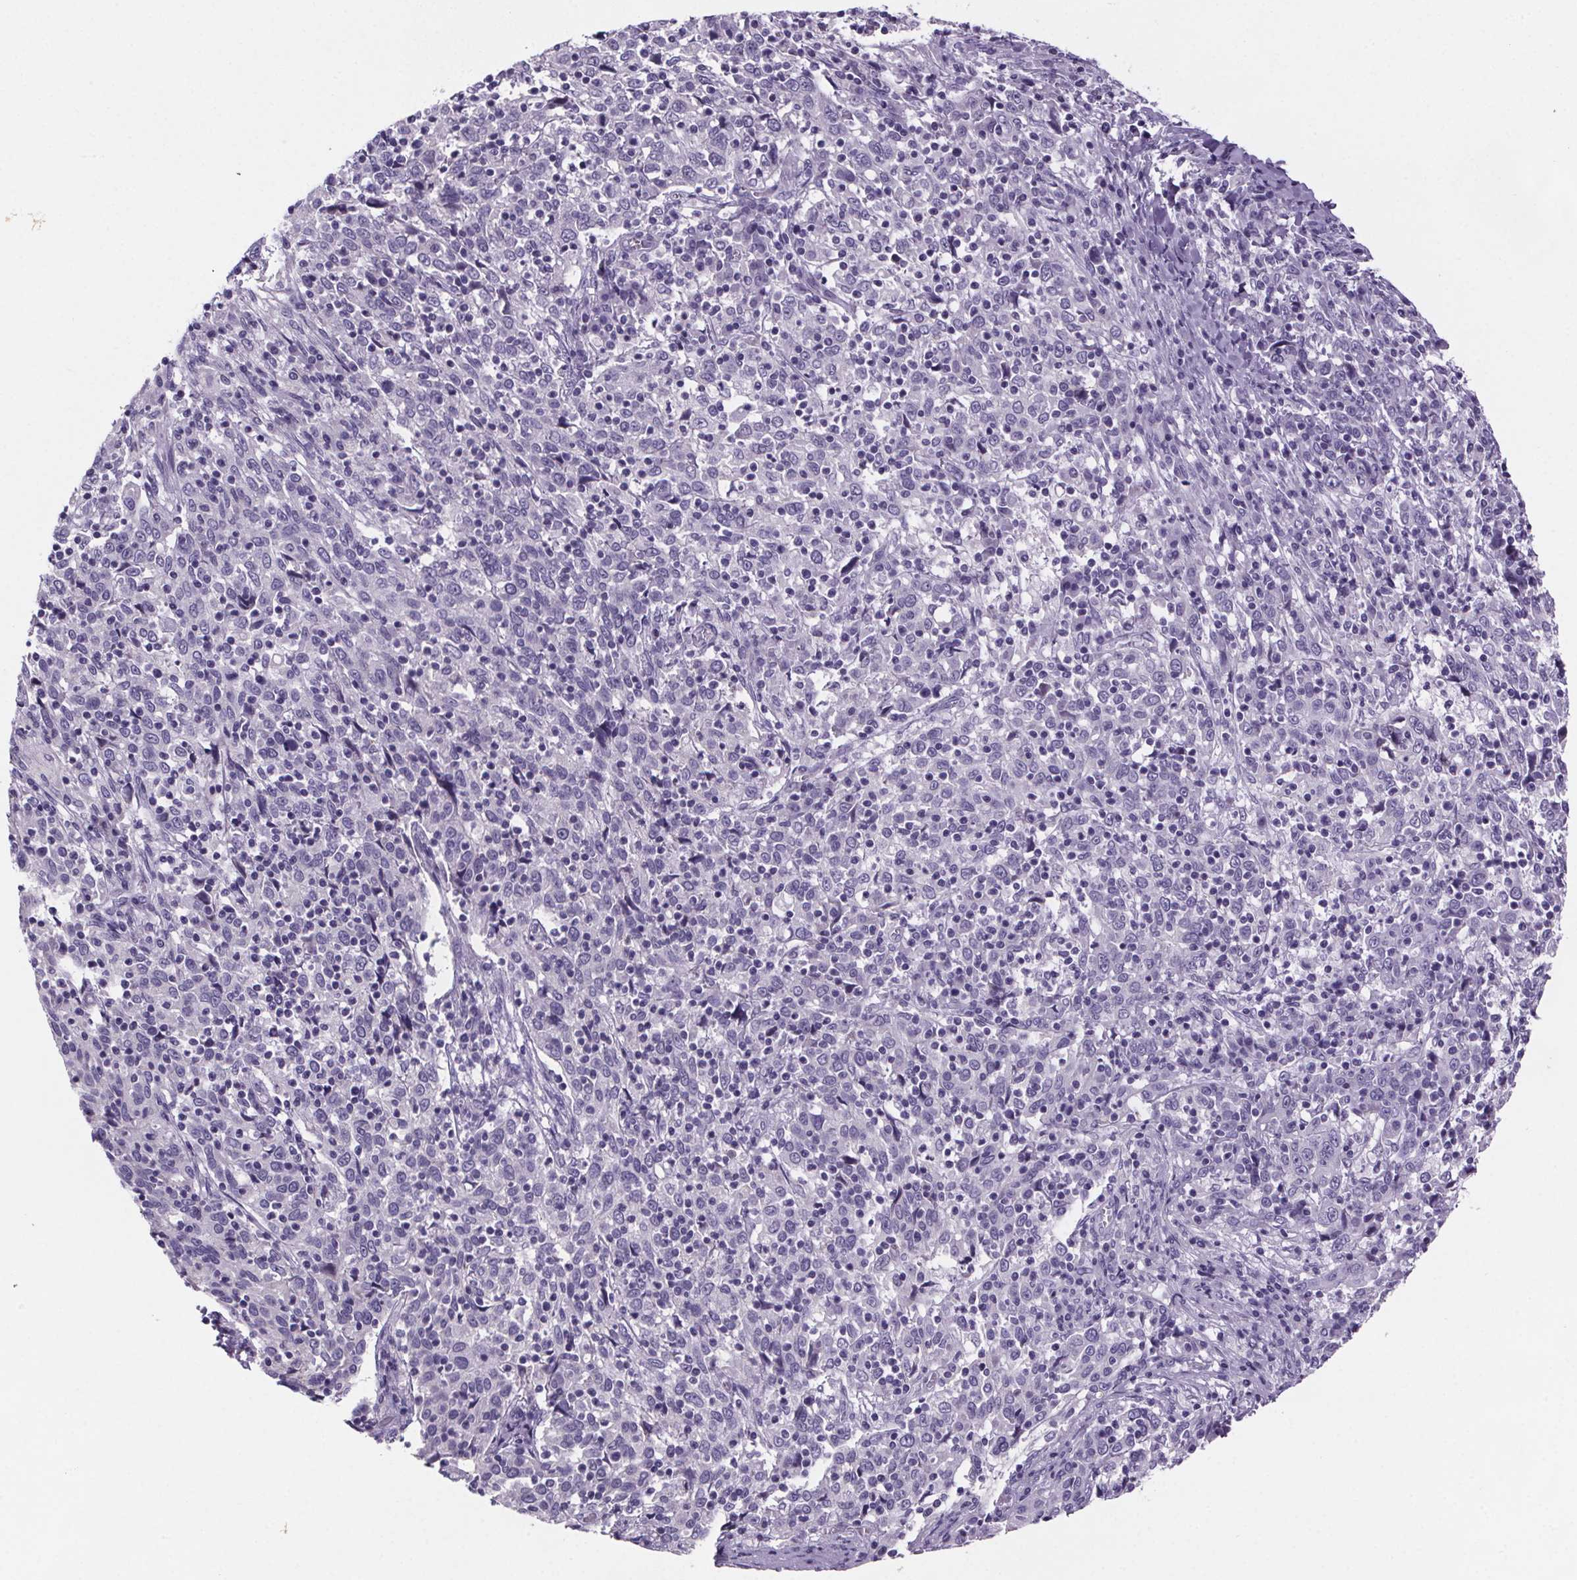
{"staining": {"intensity": "negative", "quantity": "none", "location": "none"}, "tissue": "cervical cancer", "cell_type": "Tumor cells", "image_type": "cancer", "snomed": [{"axis": "morphology", "description": "Squamous cell carcinoma, NOS"}, {"axis": "topography", "description": "Cervix"}], "caption": "Tumor cells show no significant positivity in cervical cancer.", "gene": "CUBN", "patient": {"sex": "female", "age": 46}}